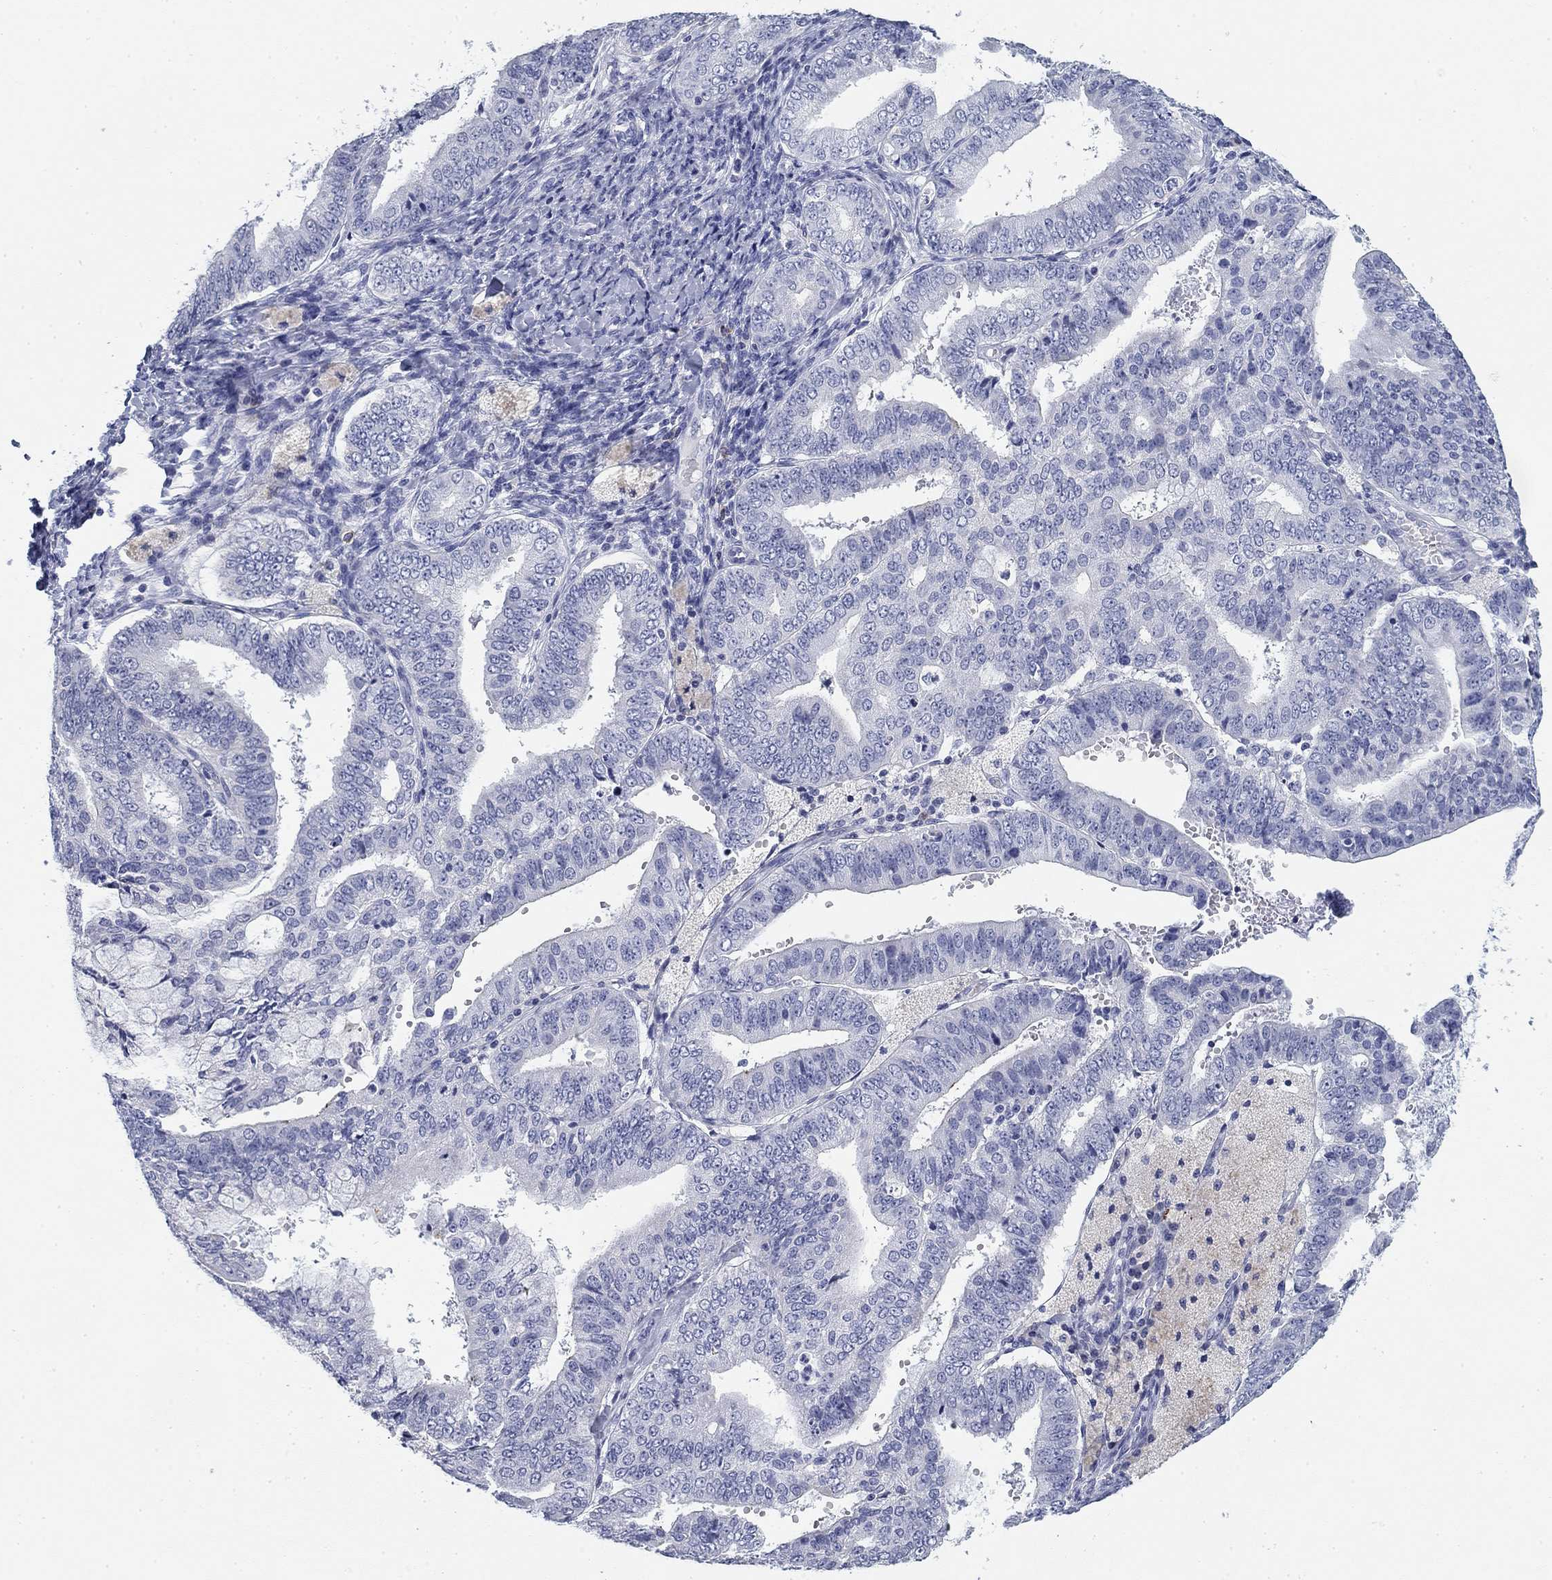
{"staining": {"intensity": "negative", "quantity": "none", "location": "none"}, "tissue": "endometrial cancer", "cell_type": "Tumor cells", "image_type": "cancer", "snomed": [{"axis": "morphology", "description": "Adenocarcinoma, NOS"}, {"axis": "topography", "description": "Endometrium"}], "caption": "This is an immunohistochemistry (IHC) histopathology image of human endometrial cancer (adenocarcinoma). There is no expression in tumor cells.", "gene": "CD79B", "patient": {"sex": "female", "age": 63}}